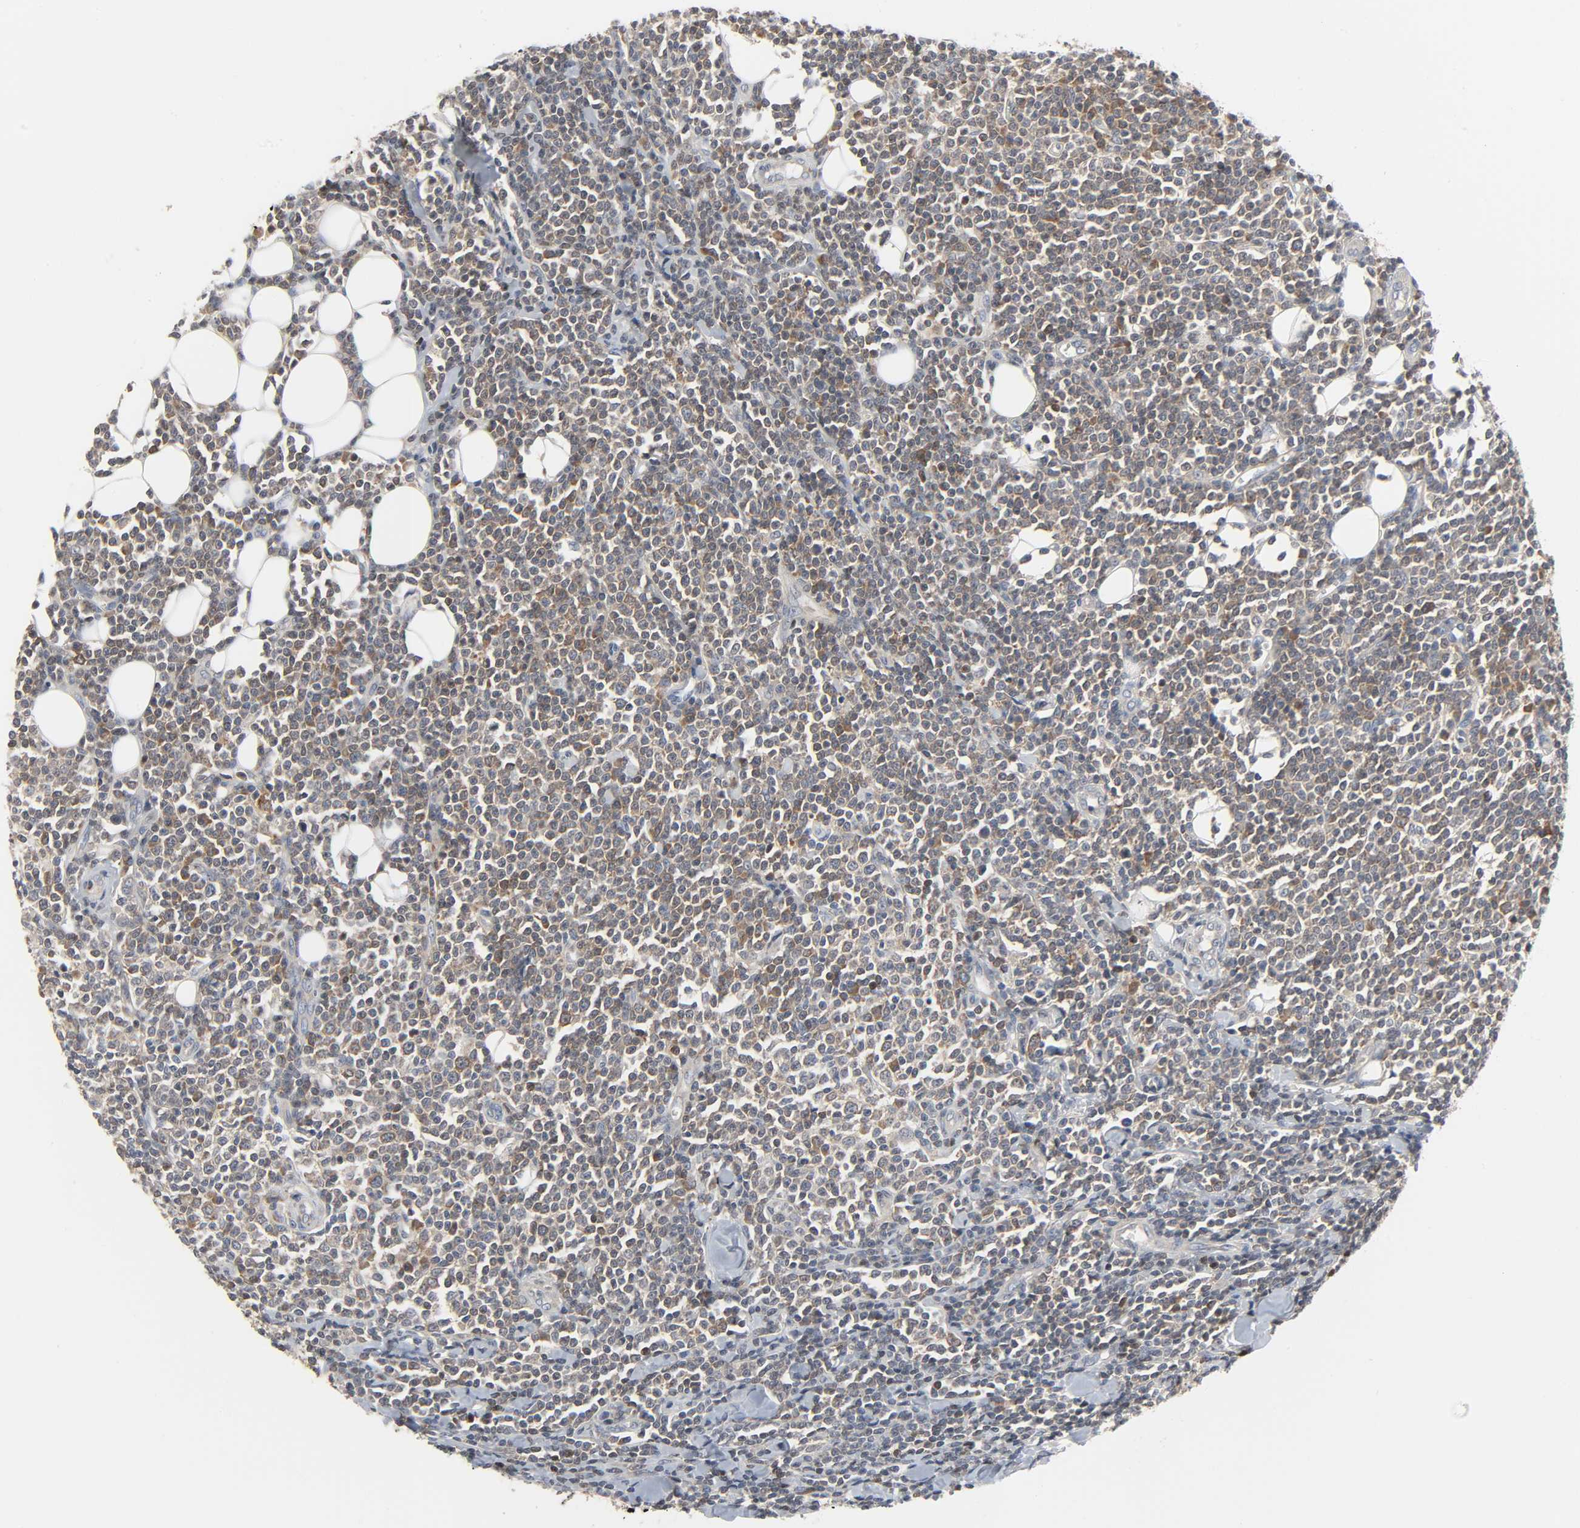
{"staining": {"intensity": "moderate", "quantity": ">75%", "location": "cytoplasmic/membranous,nuclear"}, "tissue": "lymphoma", "cell_type": "Tumor cells", "image_type": "cancer", "snomed": [{"axis": "morphology", "description": "Malignant lymphoma, non-Hodgkin's type, Low grade"}, {"axis": "topography", "description": "Soft tissue"}], "caption": "Moderate cytoplasmic/membranous and nuclear protein expression is present in about >75% of tumor cells in low-grade malignant lymphoma, non-Hodgkin's type.", "gene": "PLEKHA2", "patient": {"sex": "male", "age": 92}}